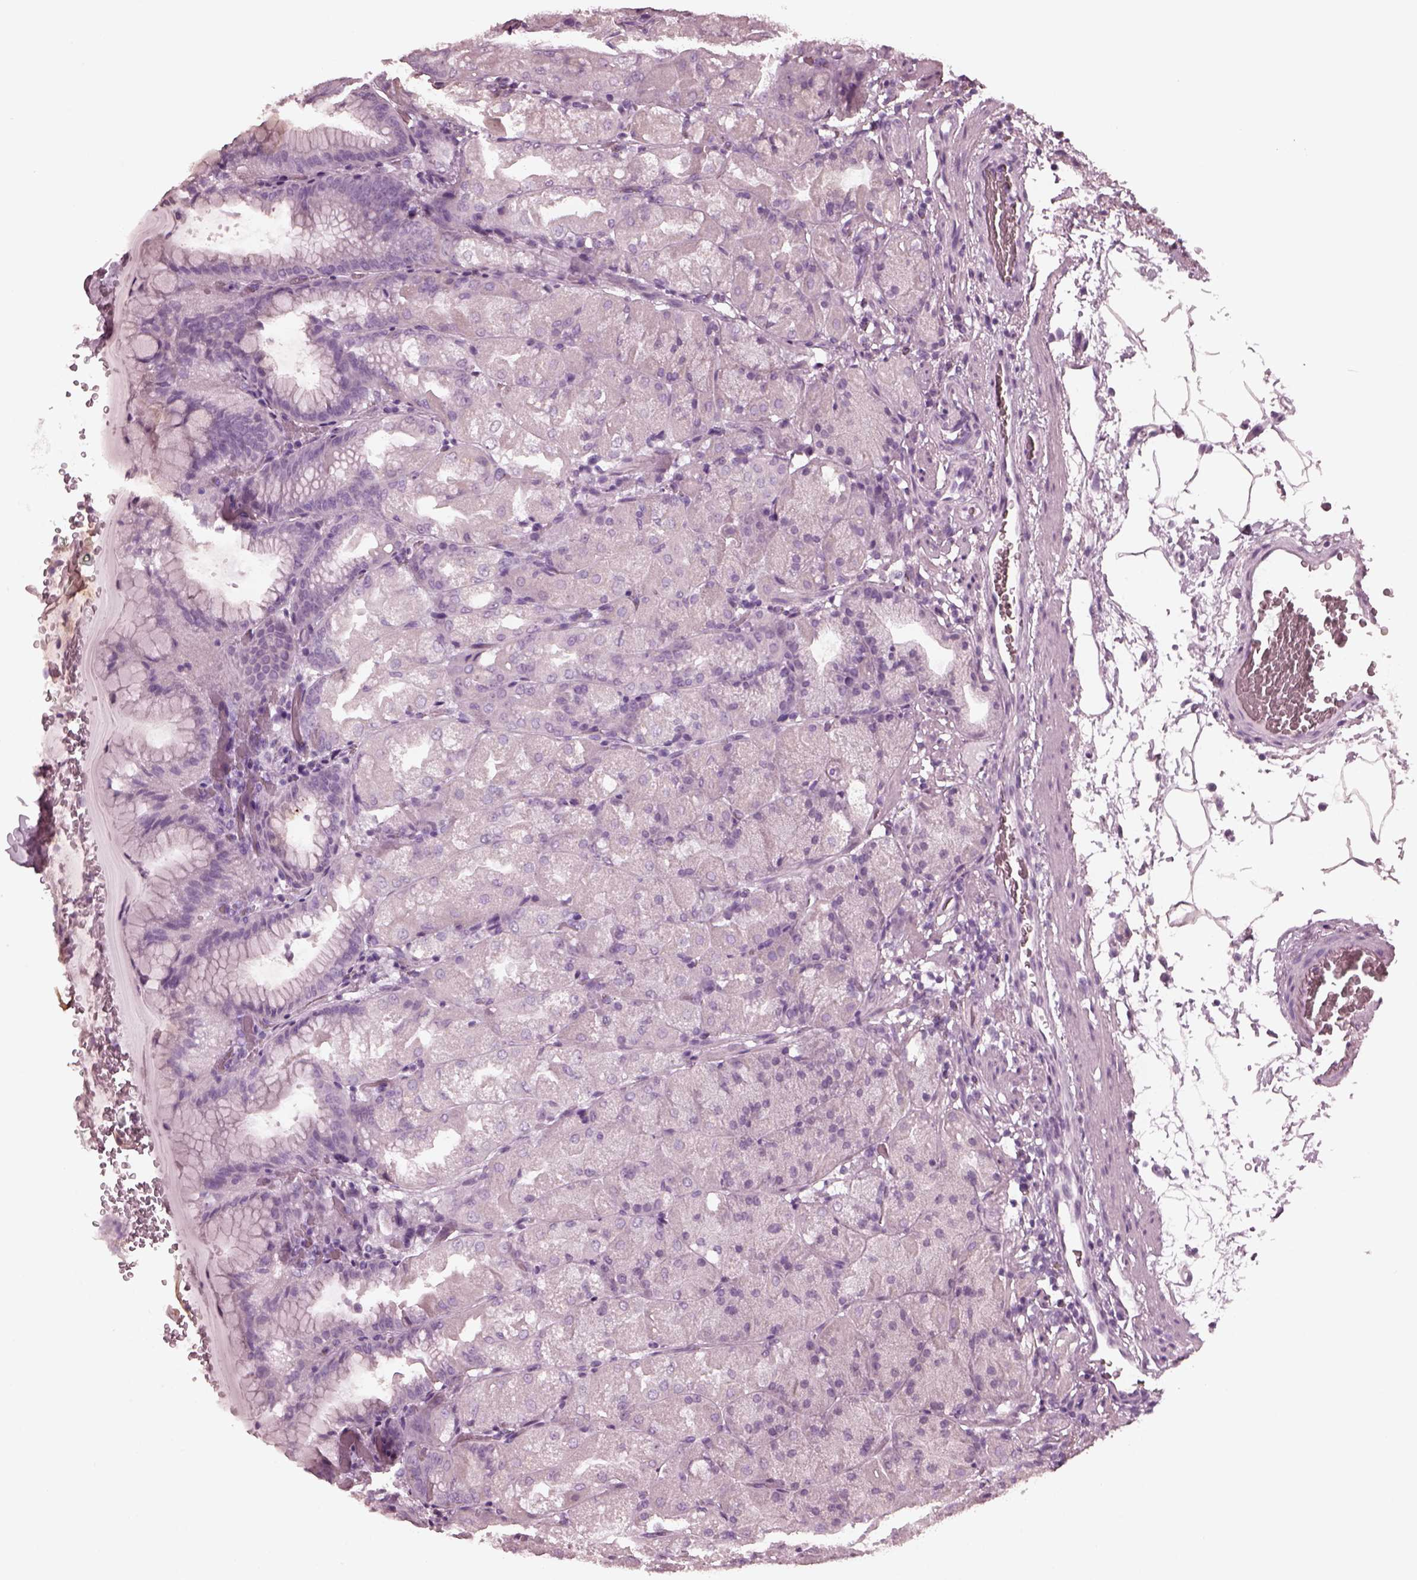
{"staining": {"intensity": "negative", "quantity": "none", "location": "none"}, "tissue": "stomach", "cell_type": "Glandular cells", "image_type": "normal", "snomed": [{"axis": "morphology", "description": "Normal tissue, NOS"}, {"axis": "topography", "description": "Stomach, upper"}, {"axis": "topography", "description": "Stomach"}, {"axis": "topography", "description": "Stomach, lower"}], "caption": "Immunohistochemistry (IHC) of benign human stomach reveals no expression in glandular cells.", "gene": "GRM6", "patient": {"sex": "male", "age": 62}}